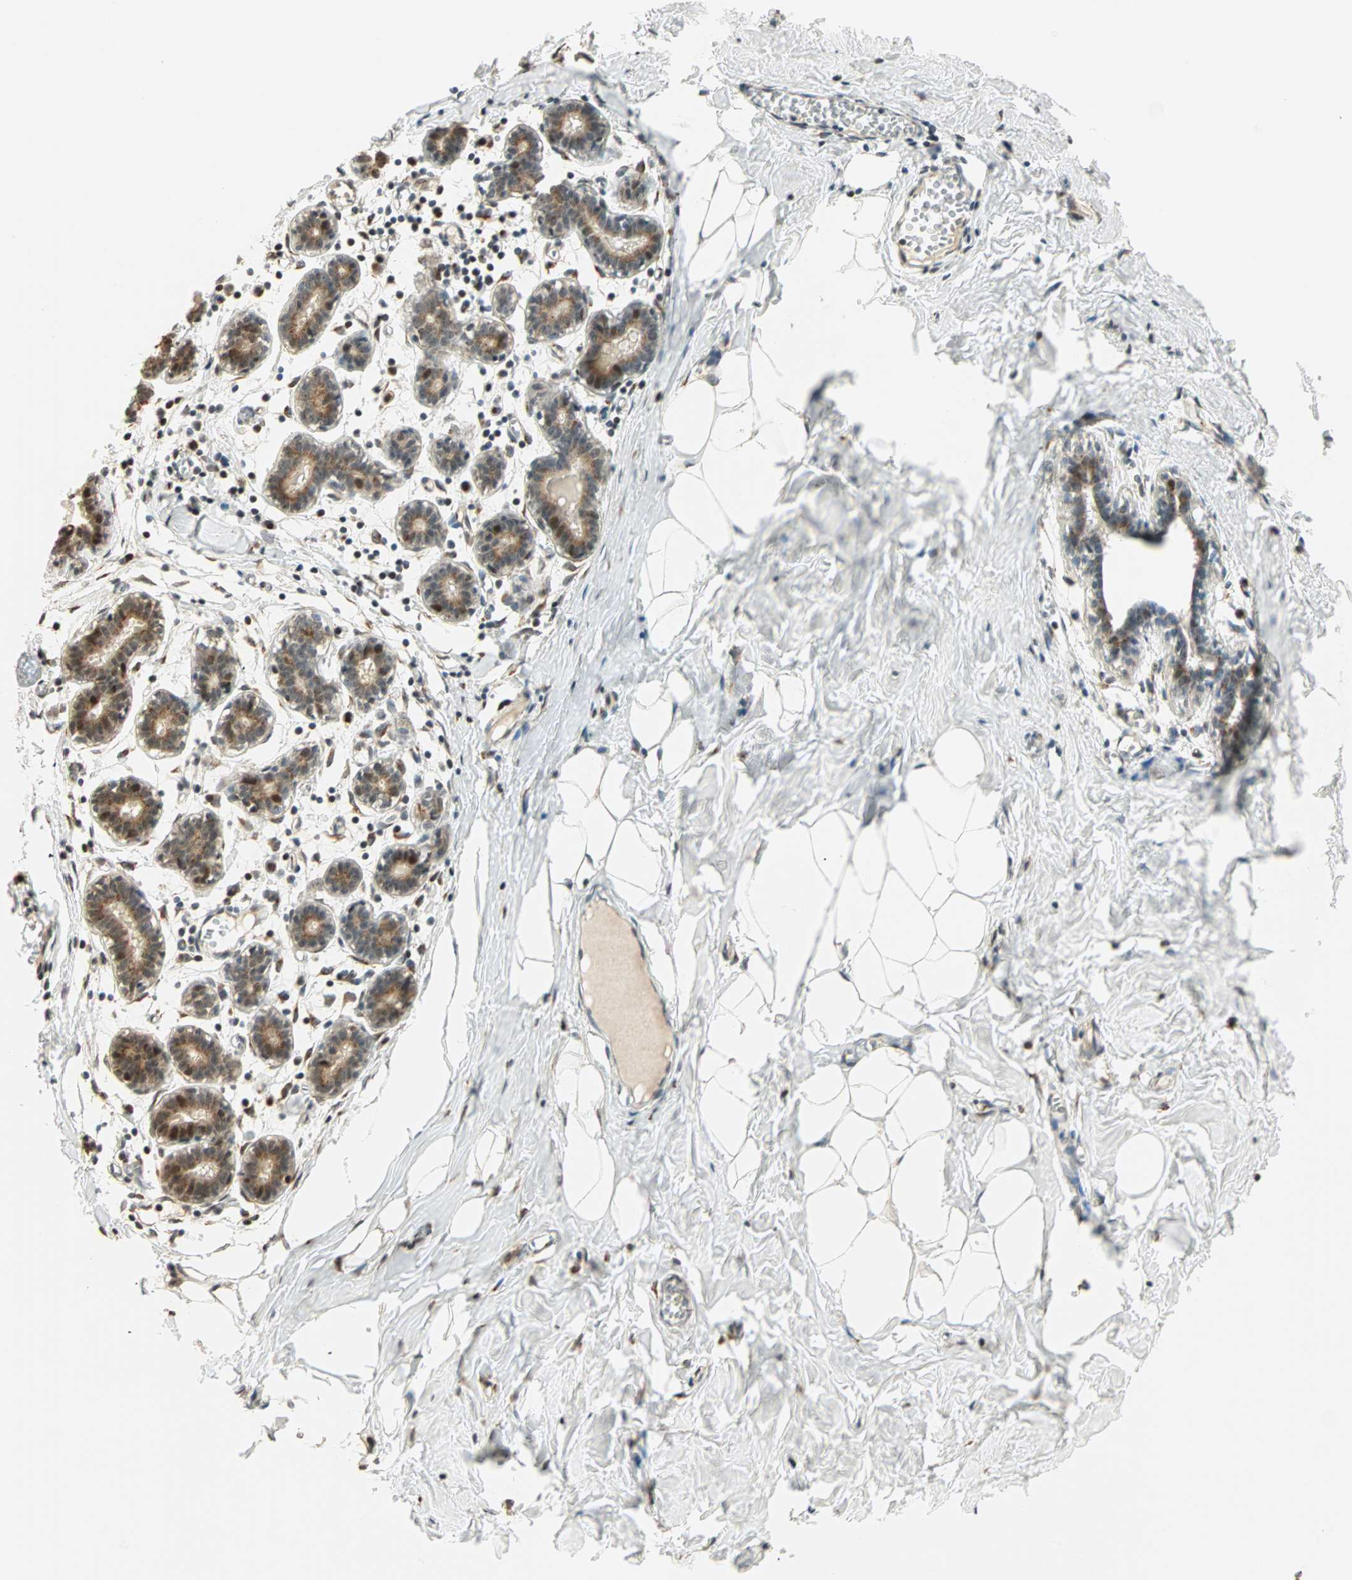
{"staining": {"intensity": "negative", "quantity": "none", "location": "none"}, "tissue": "breast", "cell_type": "Adipocytes", "image_type": "normal", "snomed": [{"axis": "morphology", "description": "Normal tissue, NOS"}, {"axis": "topography", "description": "Breast"}], "caption": "An image of human breast is negative for staining in adipocytes. (Brightfield microscopy of DAB immunohistochemistry (IHC) at high magnification).", "gene": "PRDM2", "patient": {"sex": "female", "age": 27}}